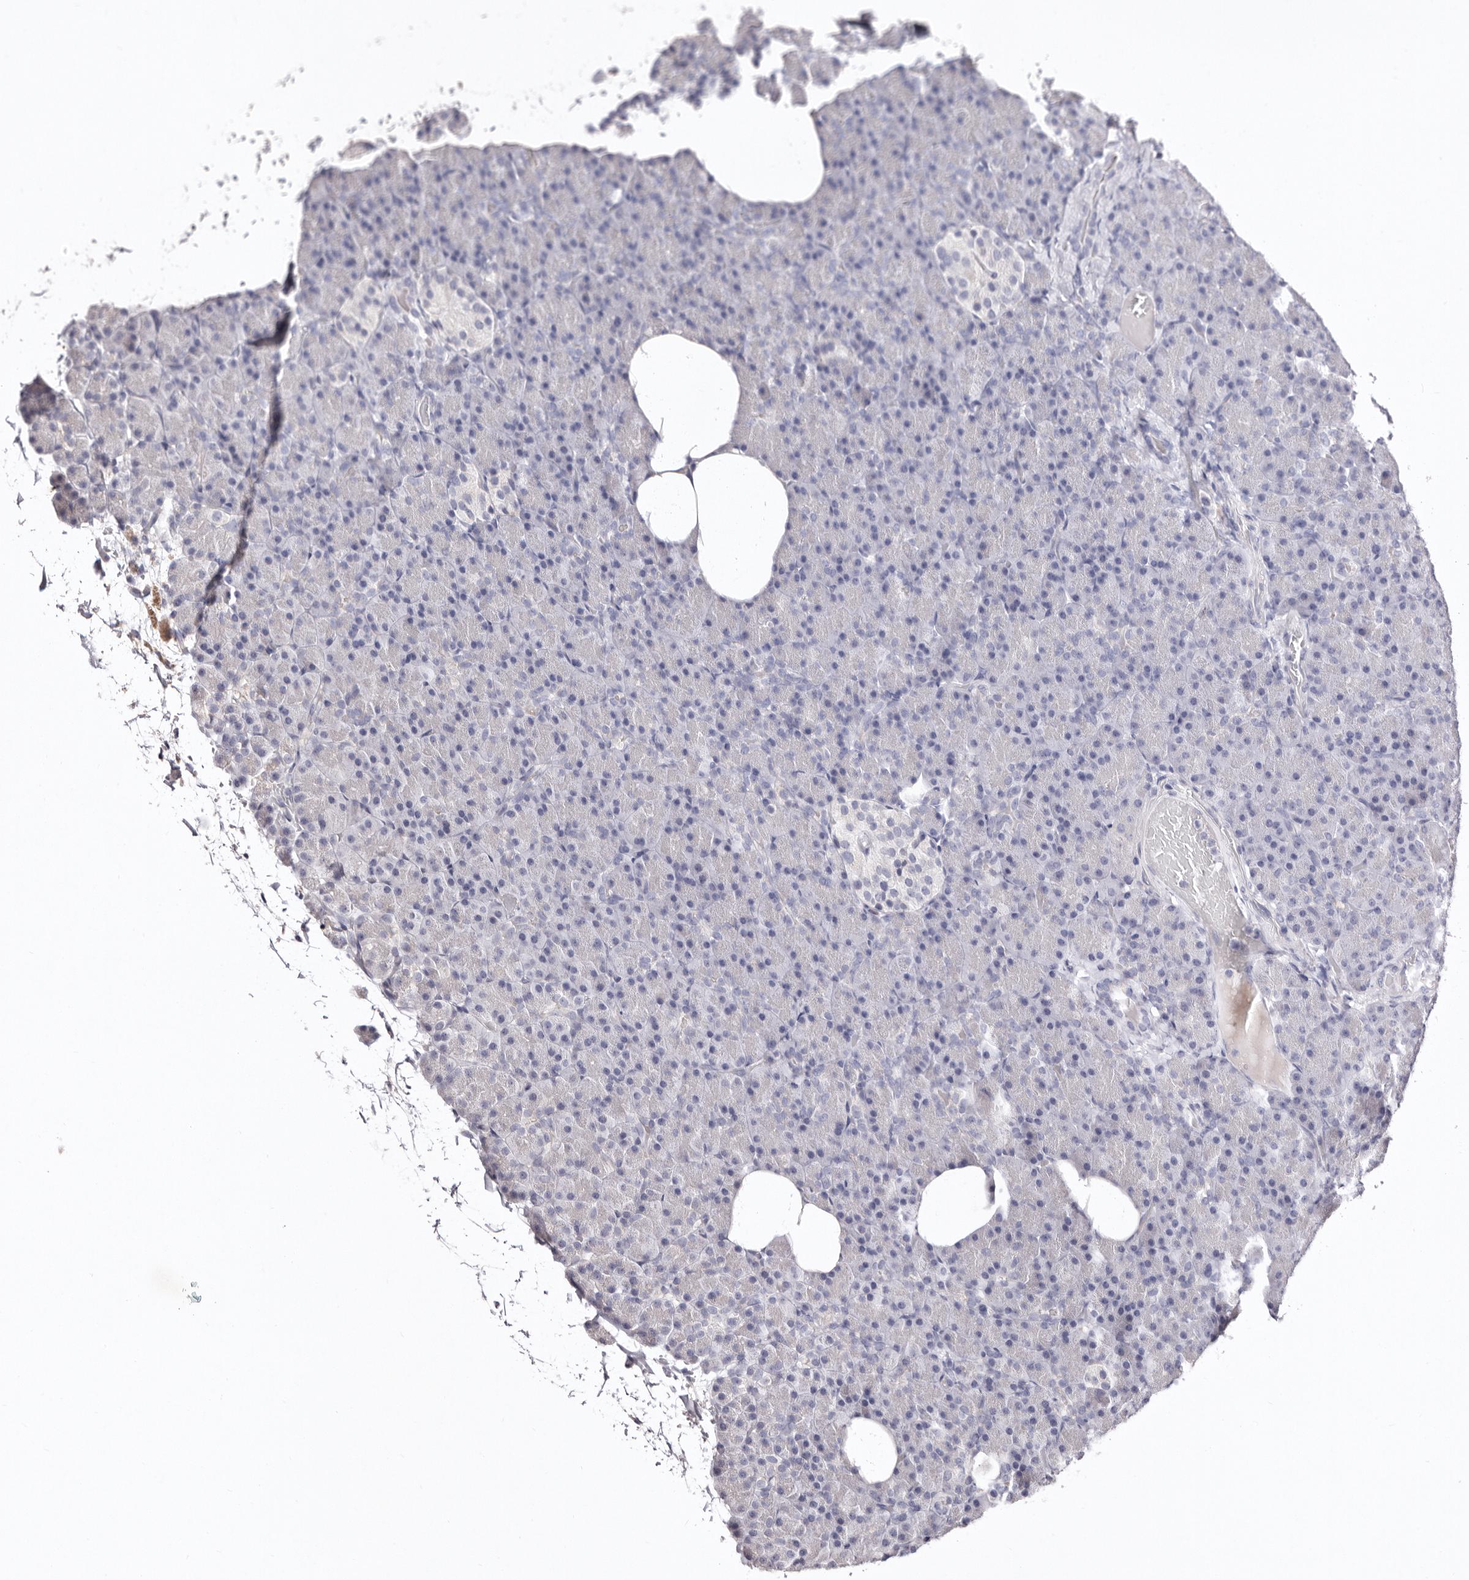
{"staining": {"intensity": "negative", "quantity": "none", "location": "none"}, "tissue": "pancreas", "cell_type": "Exocrine glandular cells", "image_type": "normal", "snomed": [{"axis": "morphology", "description": "Normal tissue, NOS"}, {"axis": "topography", "description": "Pancreas"}], "caption": "Immunohistochemical staining of benign pancreas exhibits no significant expression in exocrine glandular cells.", "gene": "CDCA8", "patient": {"sex": "female", "age": 43}}